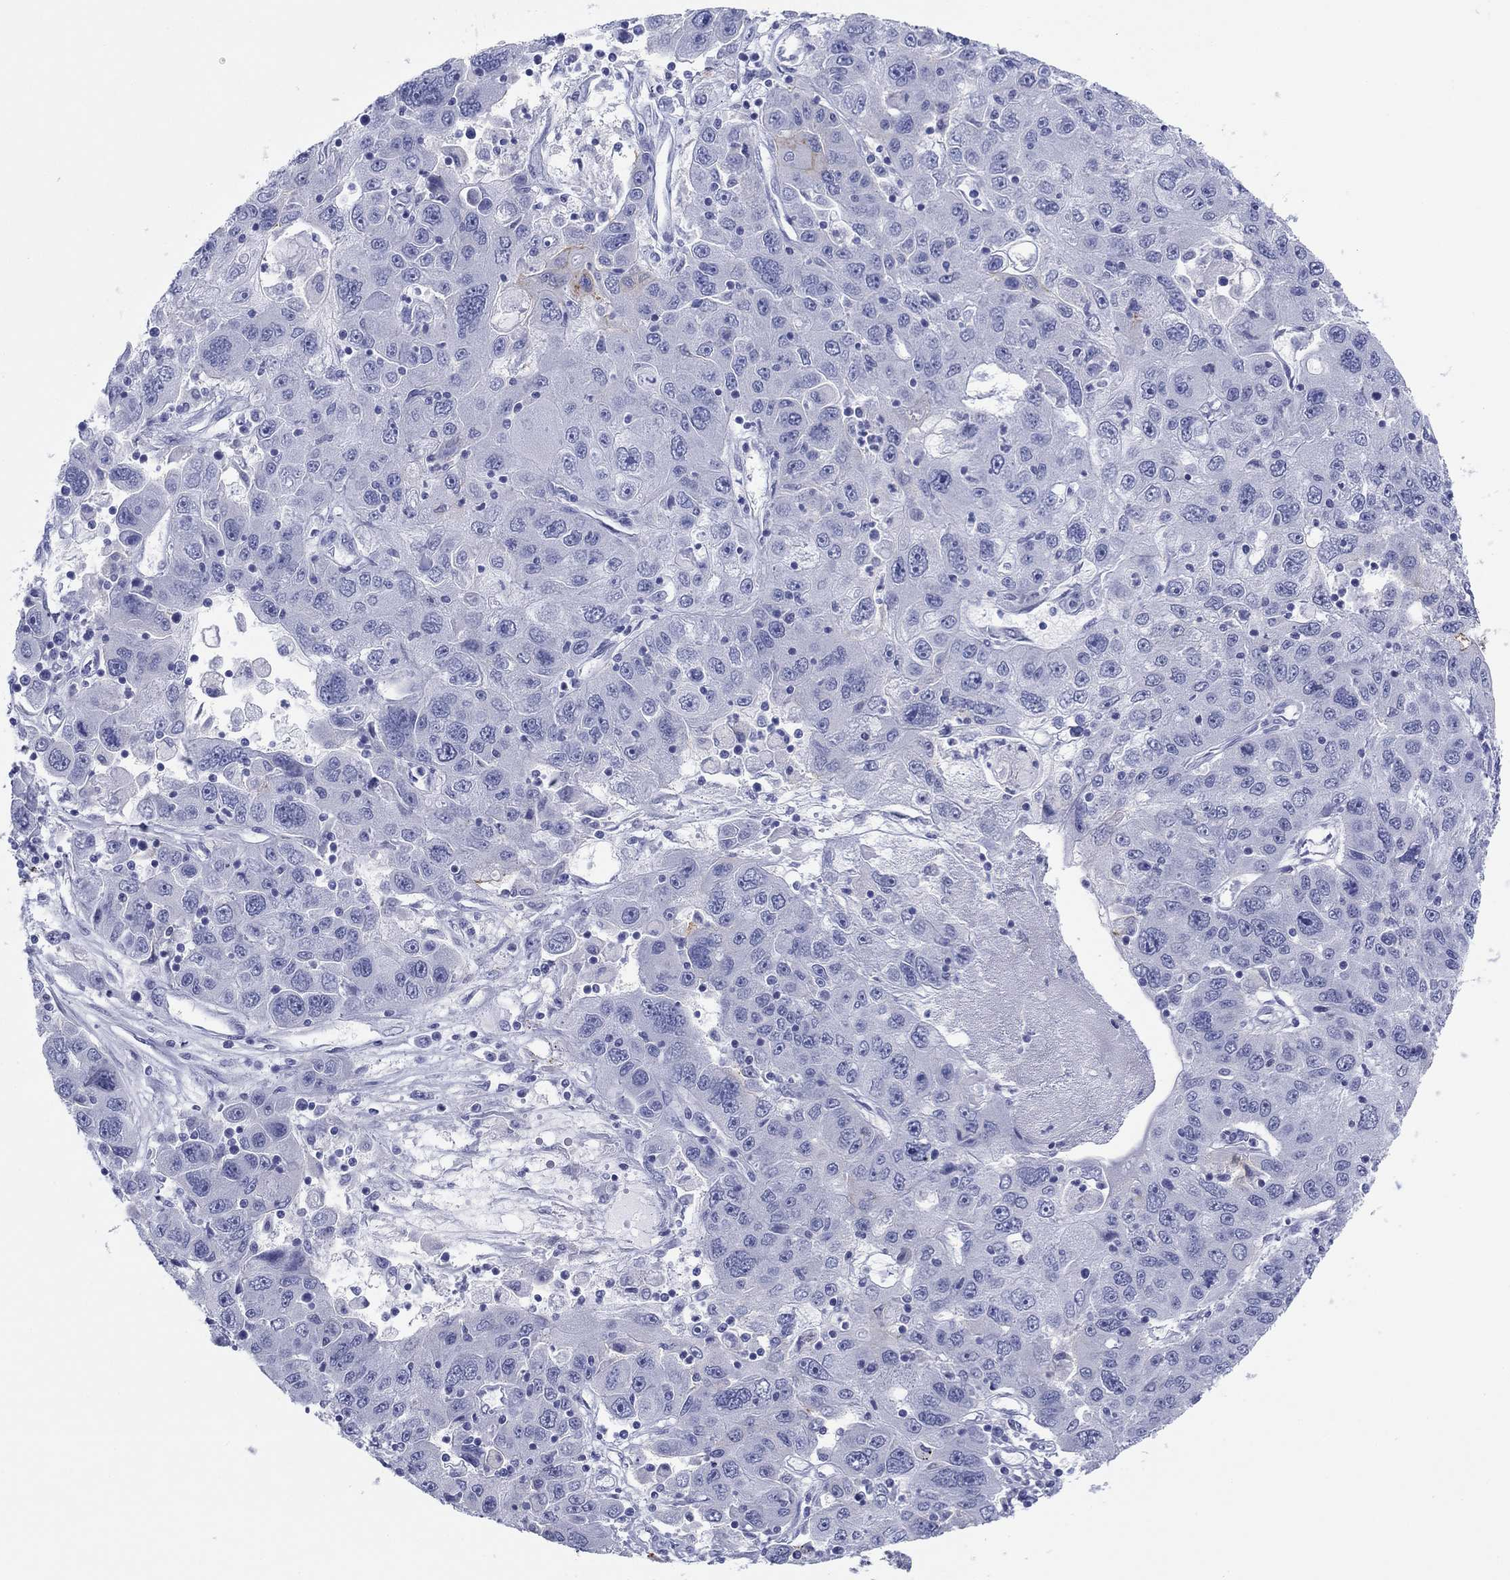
{"staining": {"intensity": "negative", "quantity": "none", "location": "none"}, "tissue": "stomach cancer", "cell_type": "Tumor cells", "image_type": "cancer", "snomed": [{"axis": "morphology", "description": "Adenocarcinoma, NOS"}, {"axis": "topography", "description": "Stomach"}], "caption": "DAB (3,3'-diaminobenzidine) immunohistochemical staining of human stomach cancer (adenocarcinoma) exhibits no significant staining in tumor cells.", "gene": "ATP1B1", "patient": {"sex": "male", "age": 56}}